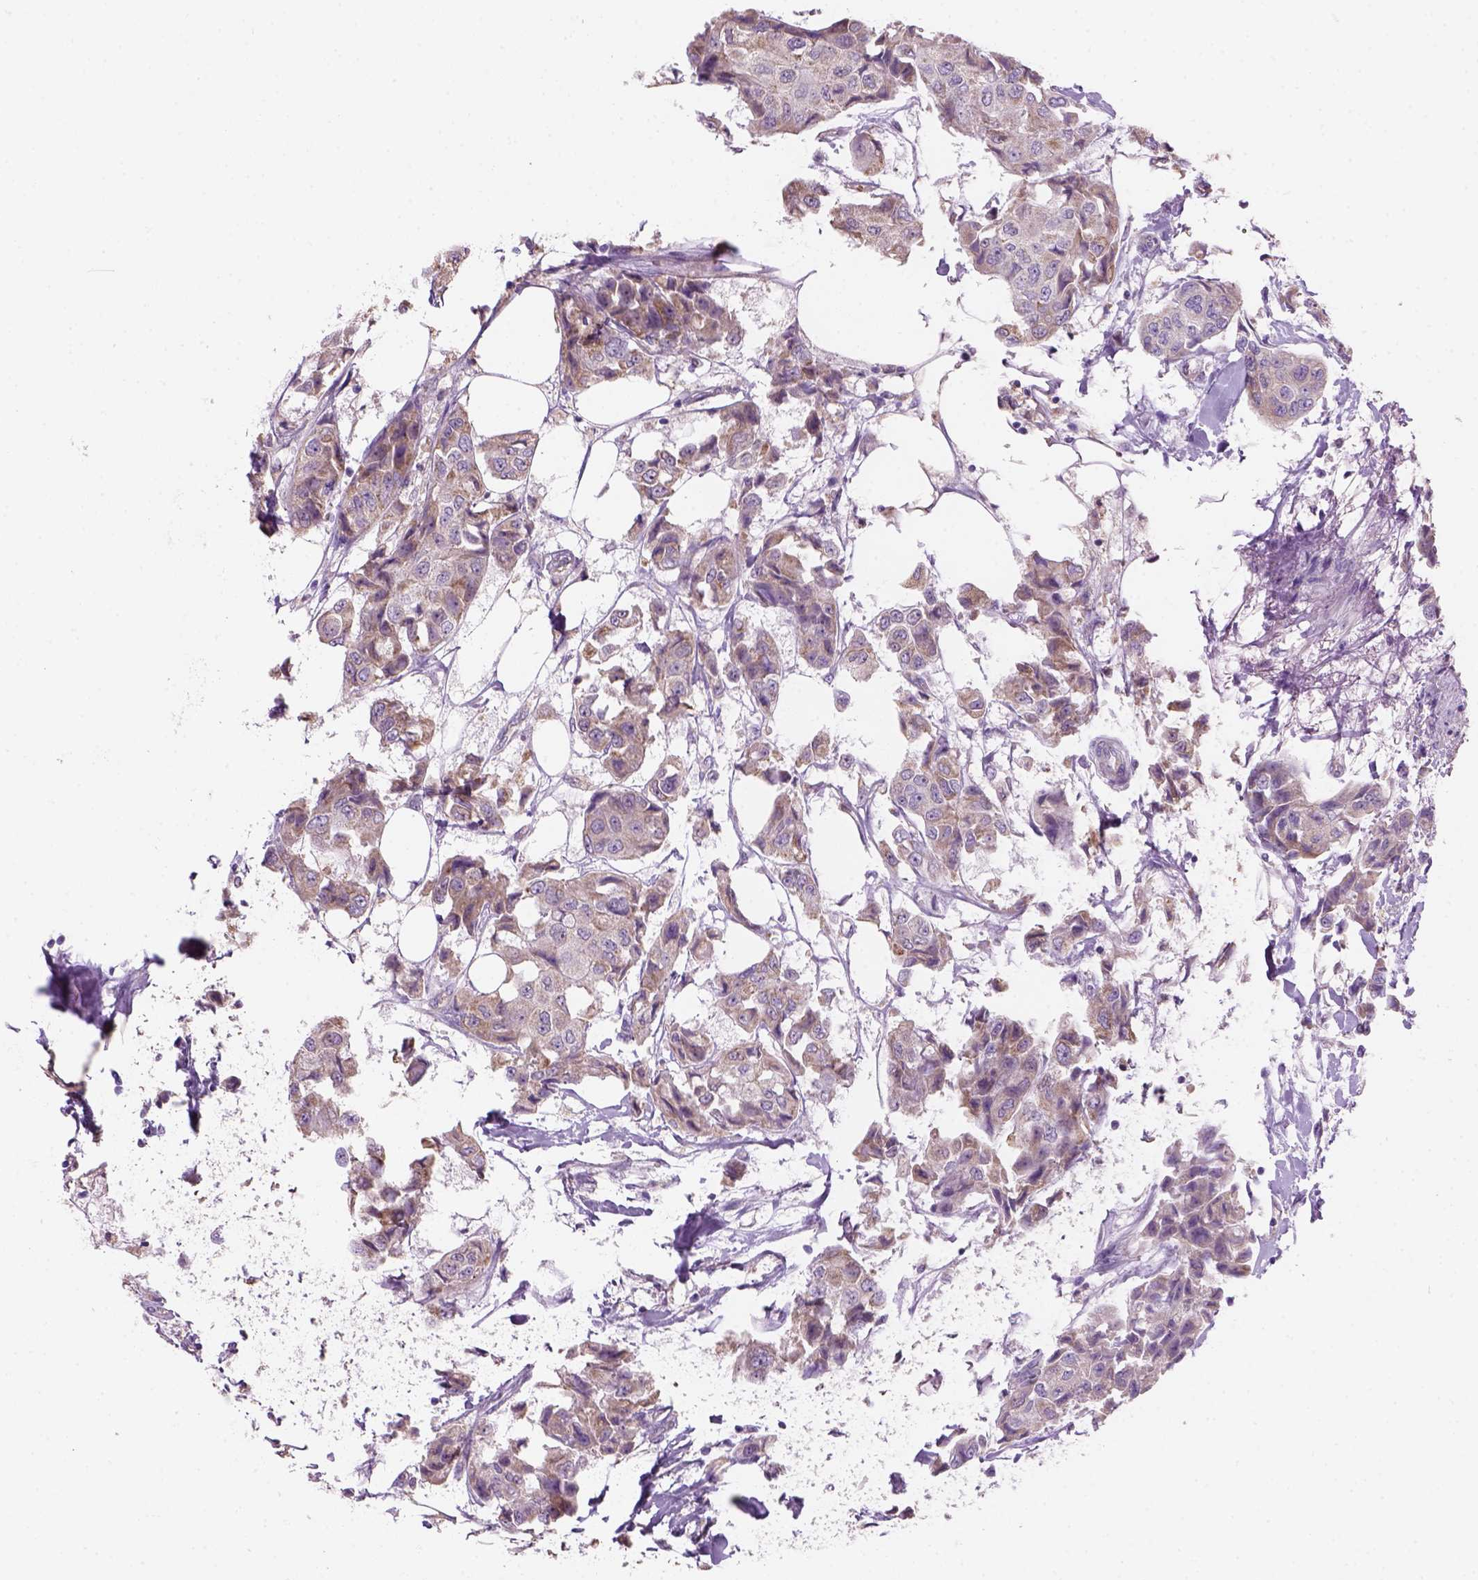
{"staining": {"intensity": "moderate", "quantity": "<25%", "location": "cytoplasmic/membranous"}, "tissue": "breast cancer", "cell_type": "Tumor cells", "image_type": "cancer", "snomed": [{"axis": "morphology", "description": "Duct carcinoma"}, {"axis": "topography", "description": "Breast"}, {"axis": "topography", "description": "Lymph node"}], "caption": "Human infiltrating ductal carcinoma (breast) stained with a protein marker demonstrates moderate staining in tumor cells.", "gene": "CD84", "patient": {"sex": "female", "age": 80}}